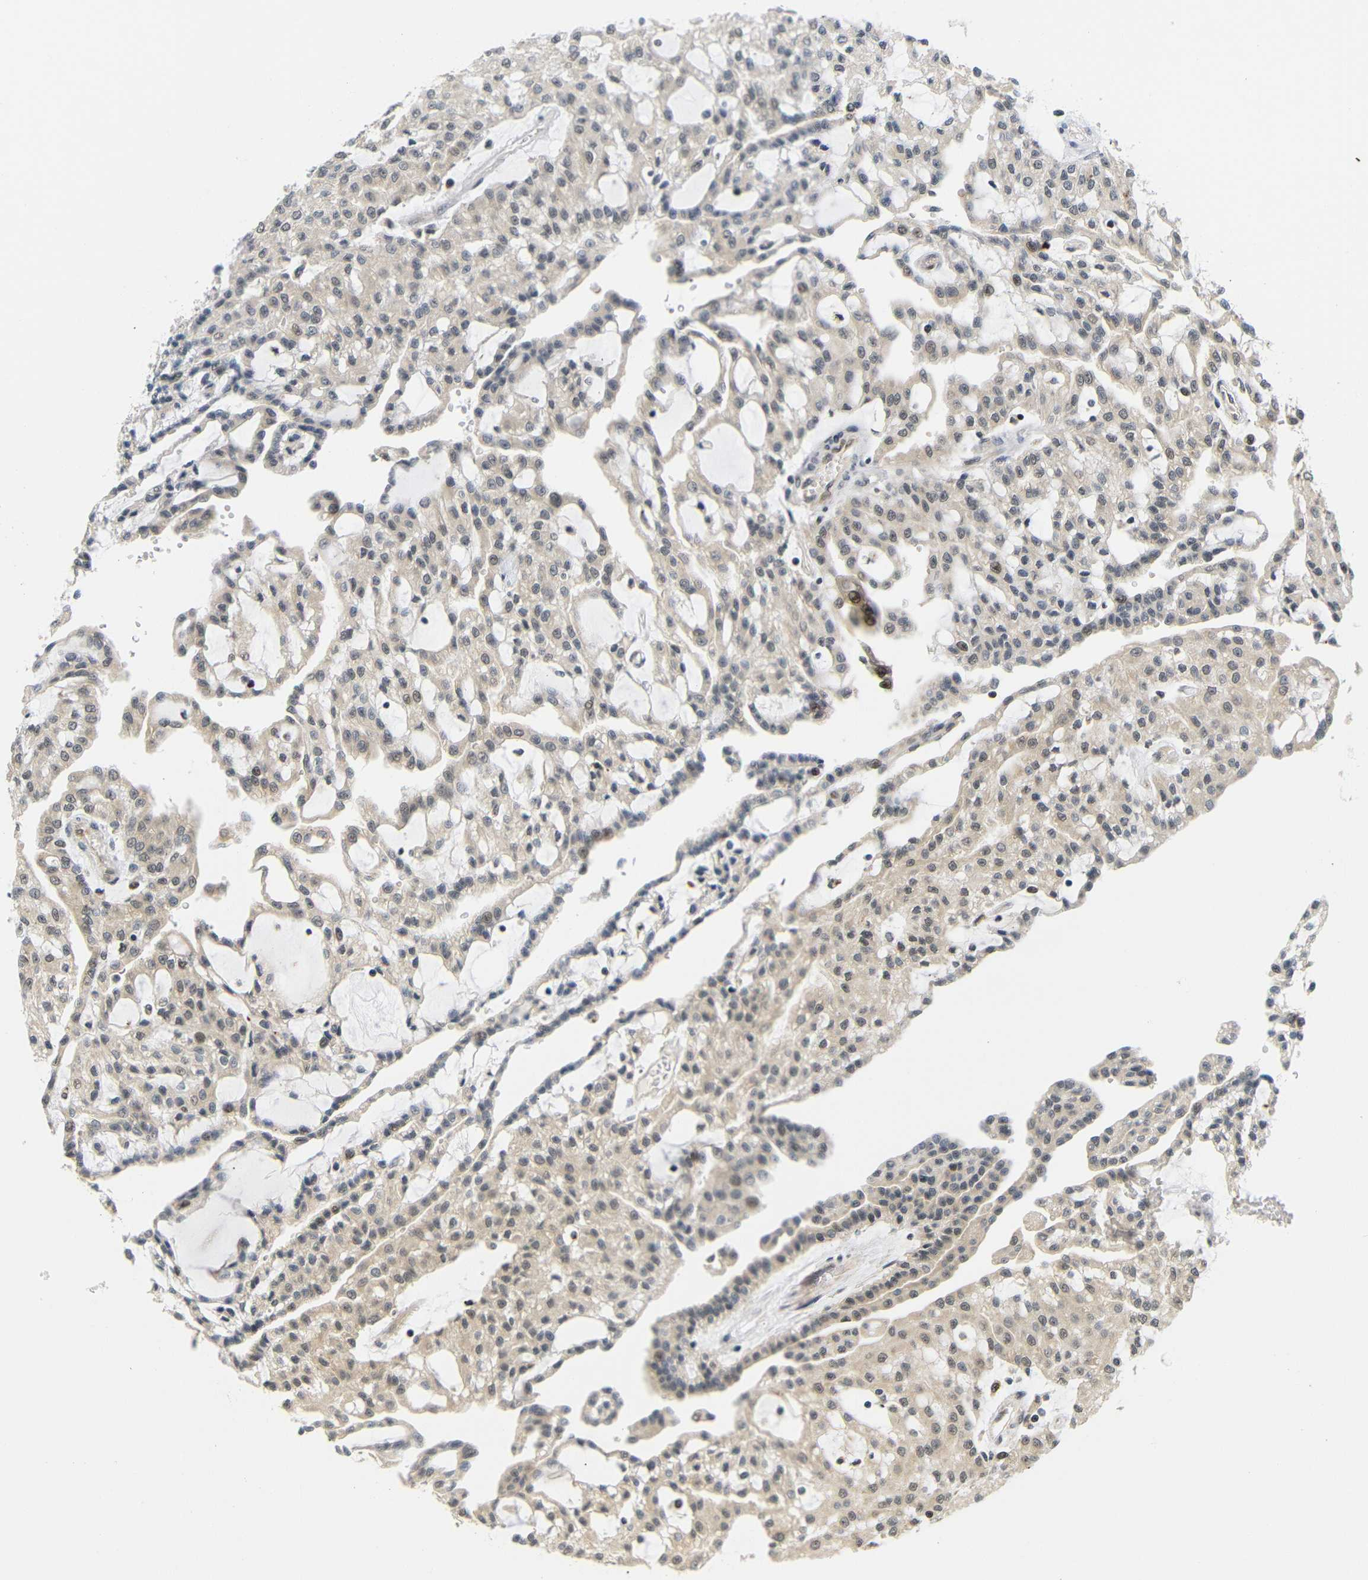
{"staining": {"intensity": "weak", "quantity": ">75%", "location": "cytoplasmic/membranous"}, "tissue": "renal cancer", "cell_type": "Tumor cells", "image_type": "cancer", "snomed": [{"axis": "morphology", "description": "Adenocarcinoma, NOS"}, {"axis": "topography", "description": "Kidney"}], "caption": "Immunohistochemistry (IHC) histopathology image of neoplastic tissue: renal cancer stained using IHC shows low levels of weak protein expression localized specifically in the cytoplasmic/membranous of tumor cells, appearing as a cytoplasmic/membranous brown color.", "gene": "GJA5", "patient": {"sex": "male", "age": 63}}